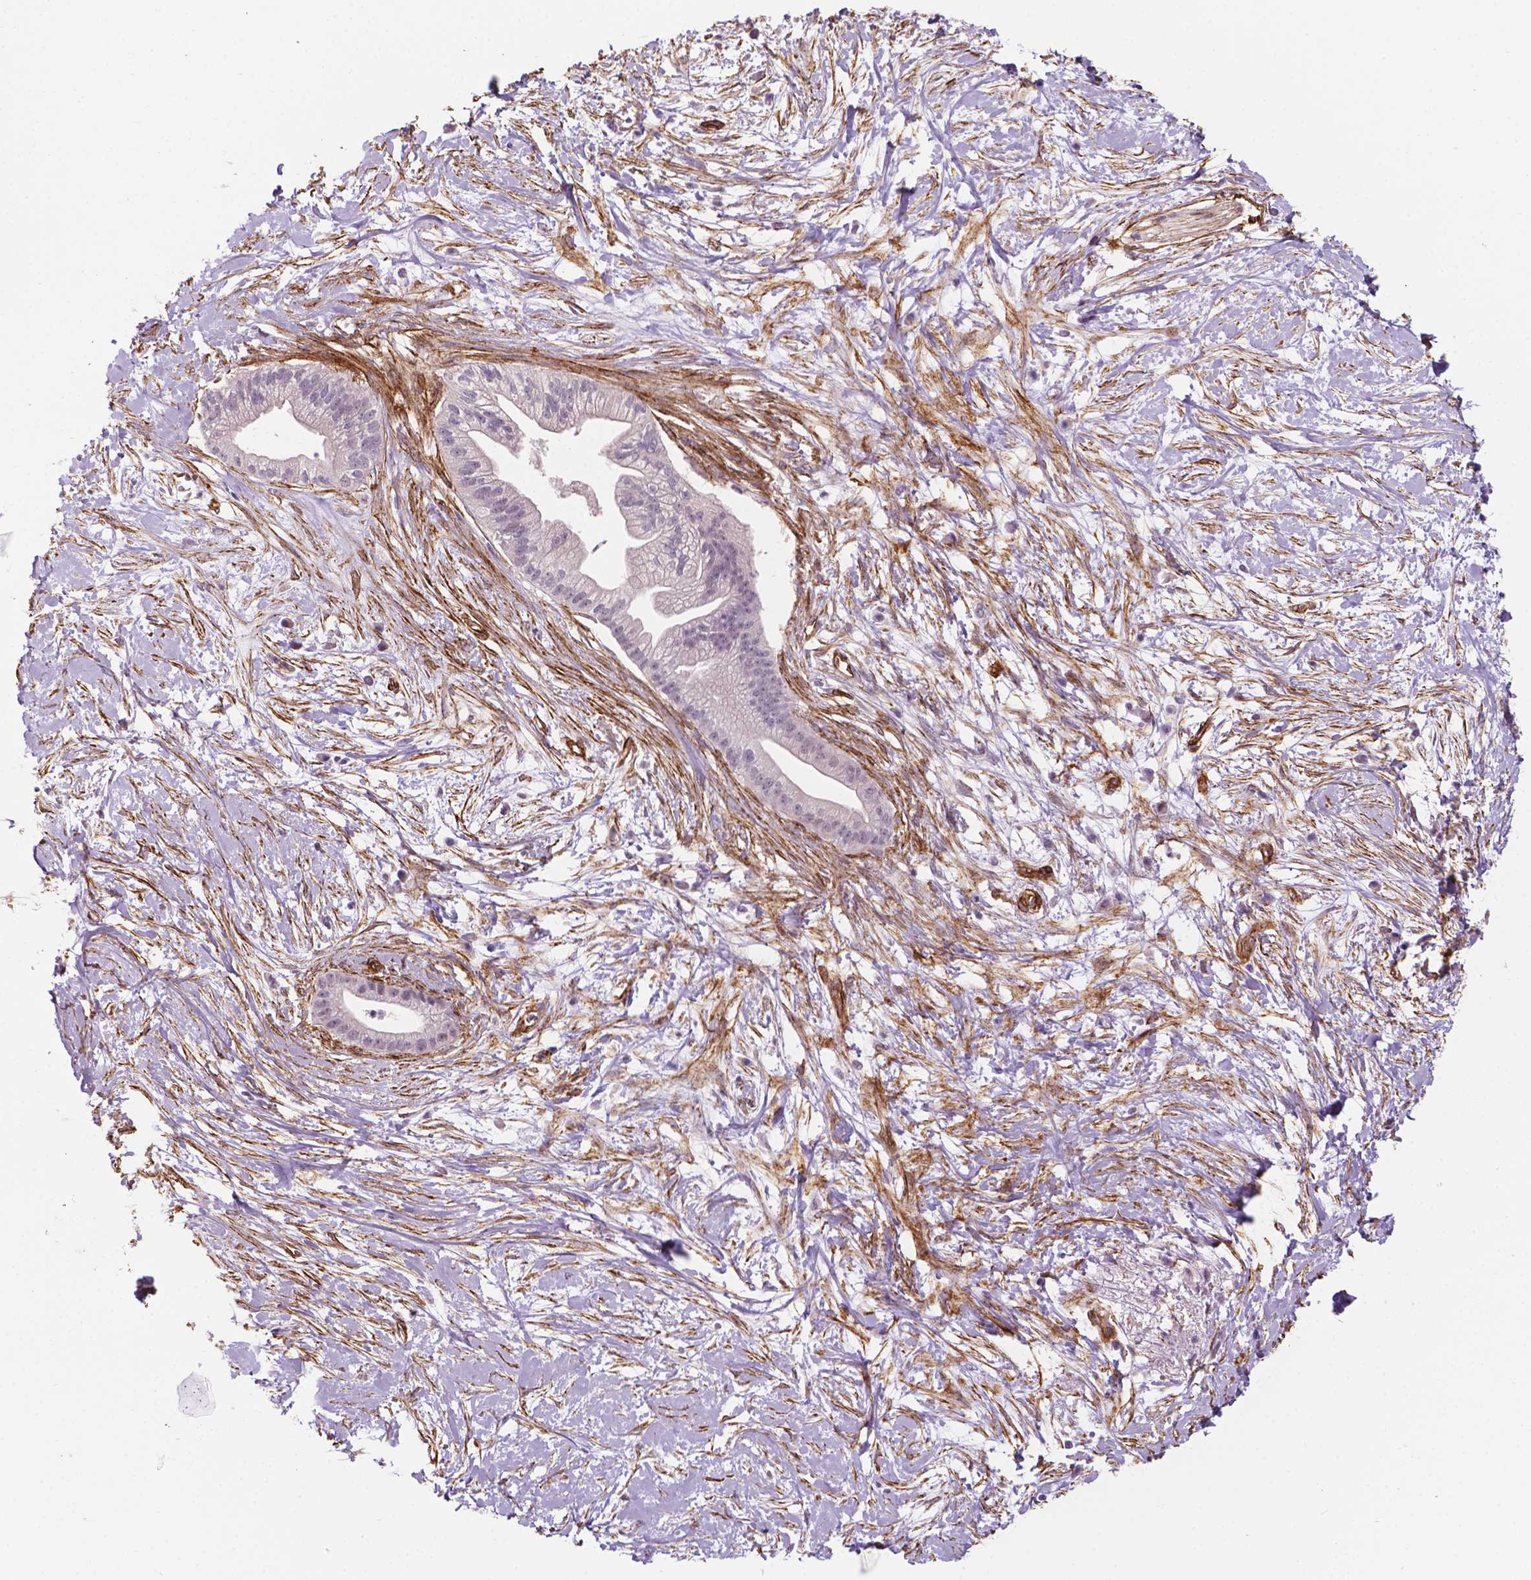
{"staining": {"intensity": "negative", "quantity": "none", "location": "none"}, "tissue": "pancreatic cancer", "cell_type": "Tumor cells", "image_type": "cancer", "snomed": [{"axis": "morphology", "description": "Normal tissue, NOS"}, {"axis": "morphology", "description": "Adenocarcinoma, NOS"}, {"axis": "topography", "description": "Lymph node"}, {"axis": "topography", "description": "Pancreas"}], "caption": "This is a histopathology image of immunohistochemistry (IHC) staining of pancreatic adenocarcinoma, which shows no staining in tumor cells.", "gene": "EGFL8", "patient": {"sex": "female", "age": 58}}